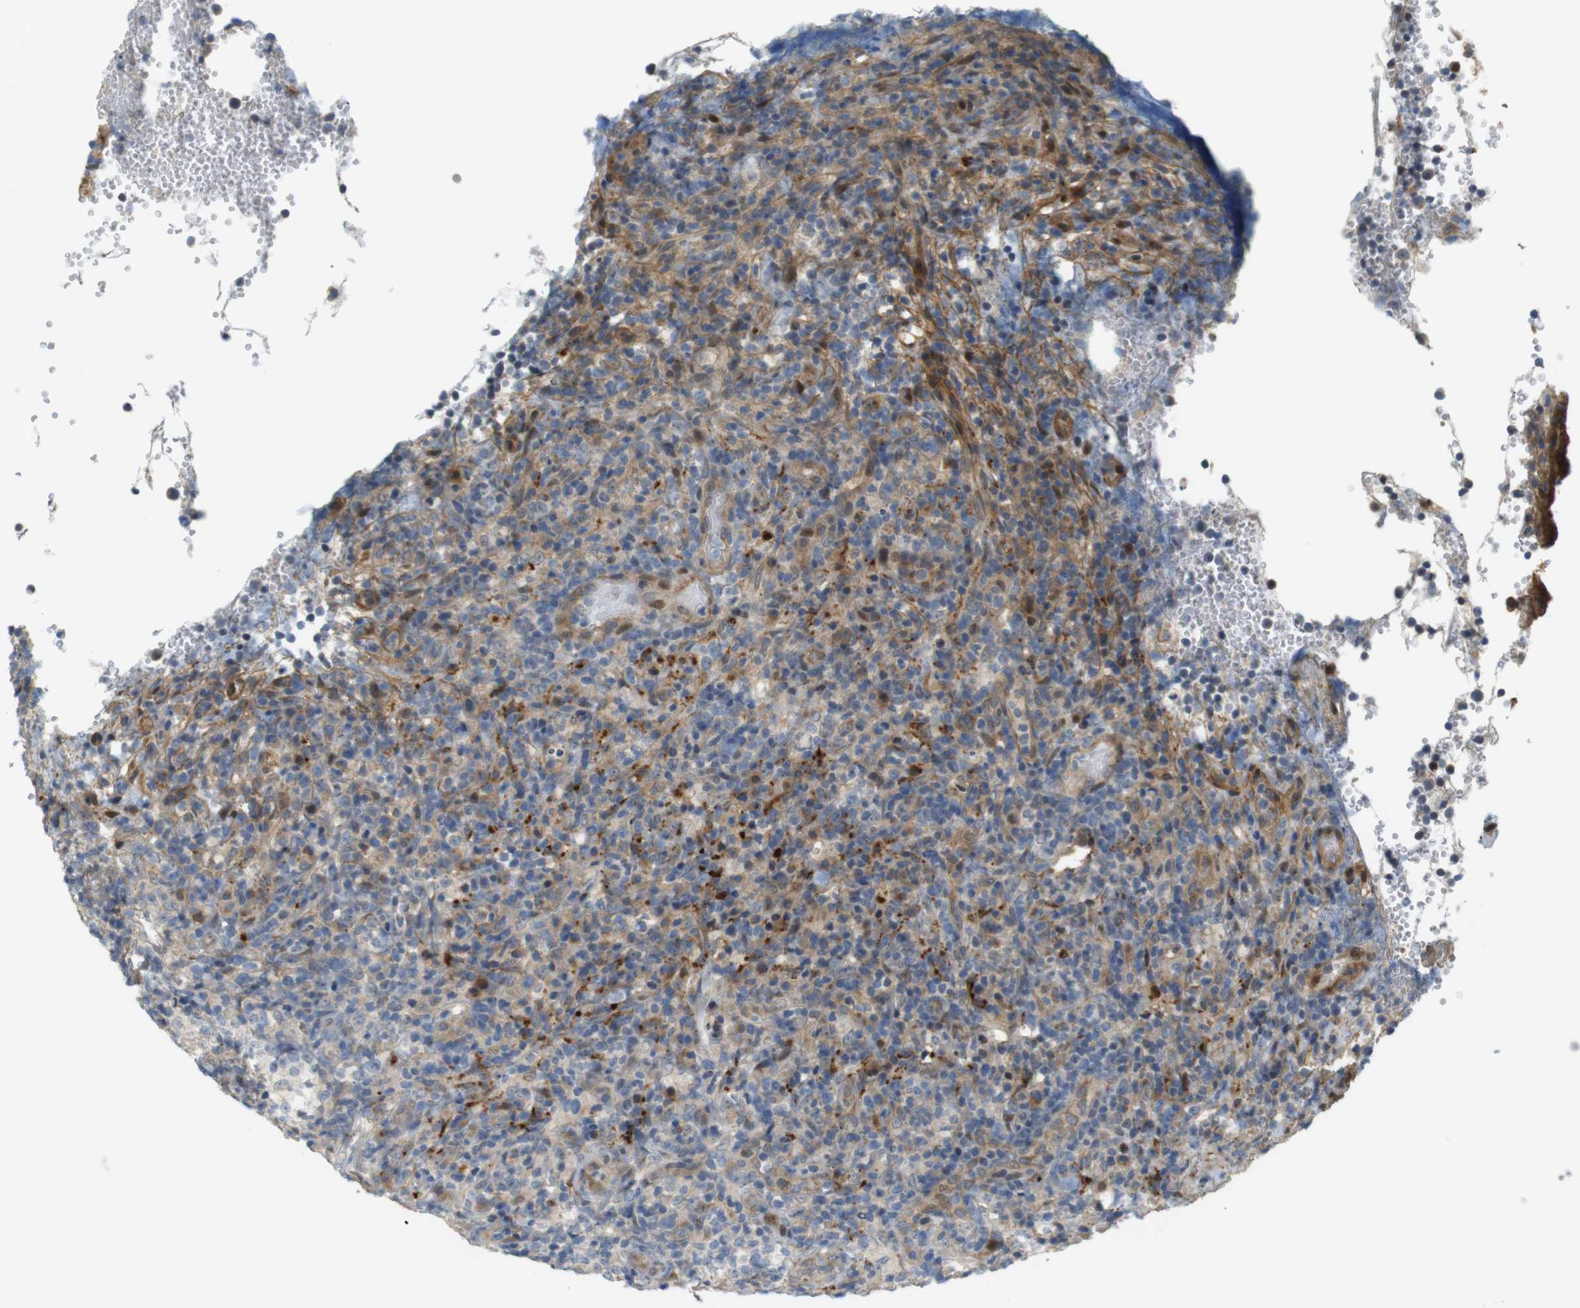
{"staining": {"intensity": "moderate", "quantity": "<25%", "location": "cytoplasmic/membranous"}, "tissue": "lymphoma", "cell_type": "Tumor cells", "image_type": "cancer", "snomed": [{"axis": "morphology", "description": "Malignant lymphoma, non-Hodgkin's type, High grade"}, {"axis": "topography", "description": "Lymph node"}], "caption": "Tumor cells demonstrate low levels of moderate cytoplasmic/membranous staining in about <25% of cells in human high-grade malignant lymphoma, non-Hodgkin's type.", "gene": "TSPAN9", "patient": {"sex": "female", "age": 76}}